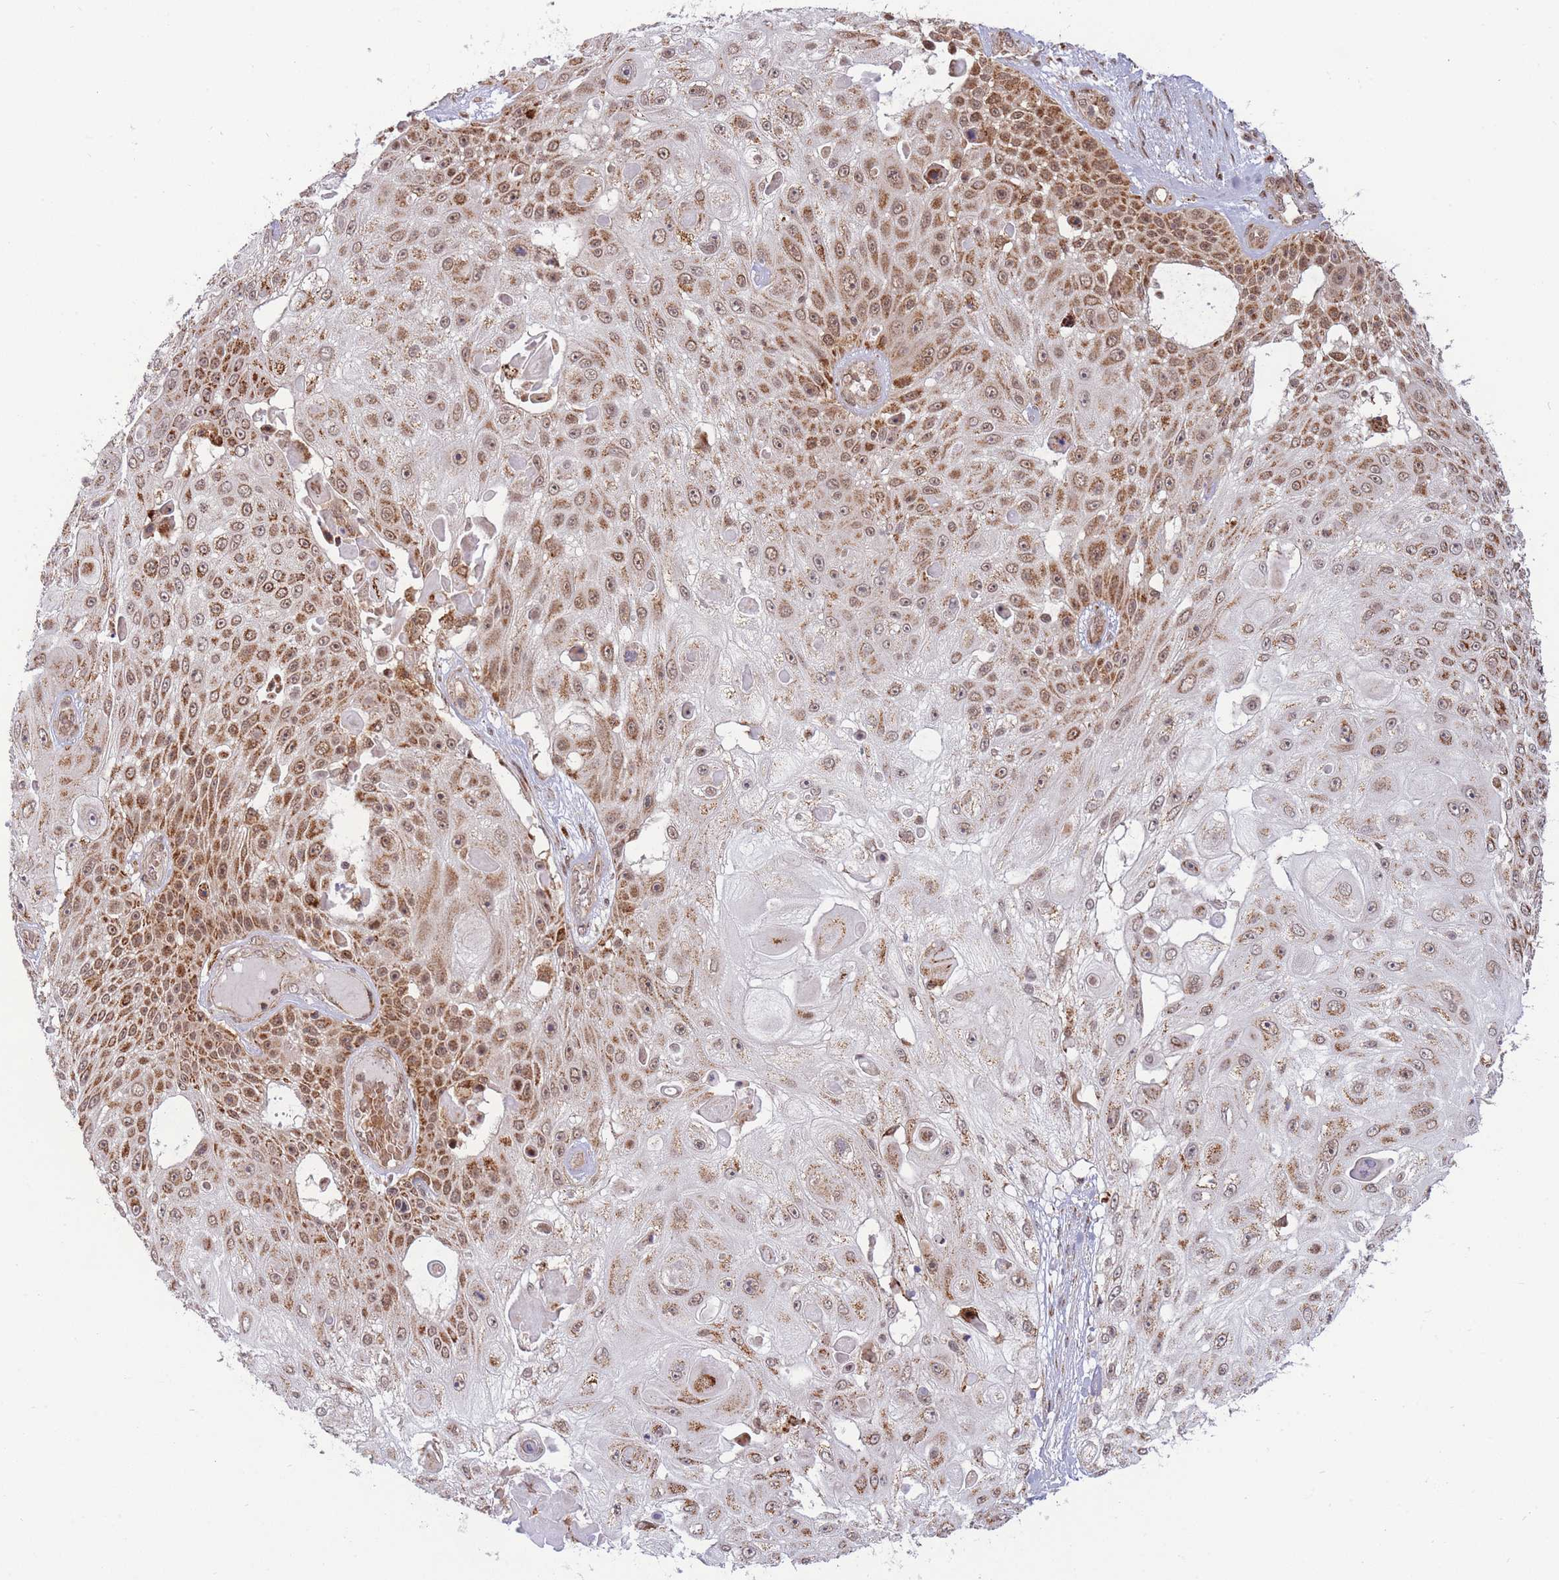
{"staining": {"intensity": "moderate", "quantity": ">75%", "location": "cytoplasmic/membranous,nuclear"}, "tissue": "skin cancer", "cell_type": "Tumor cells", "image_type": "cancer", "snomed": [{"axis": "morphology", "description": "Squamous cell carcinoma, NOS"}, {"axis": "topography", "description": "Skin"}], "caption": "A photomicrograph showing moderate cytoplasmic/membranous and nuclear staining in approximately >75% of tumor cells in skin cancer, as visualized by brown immunohistochemical staining.", "gene": "BOD1L1", "patient": {"sex": "female", "age": 86}}